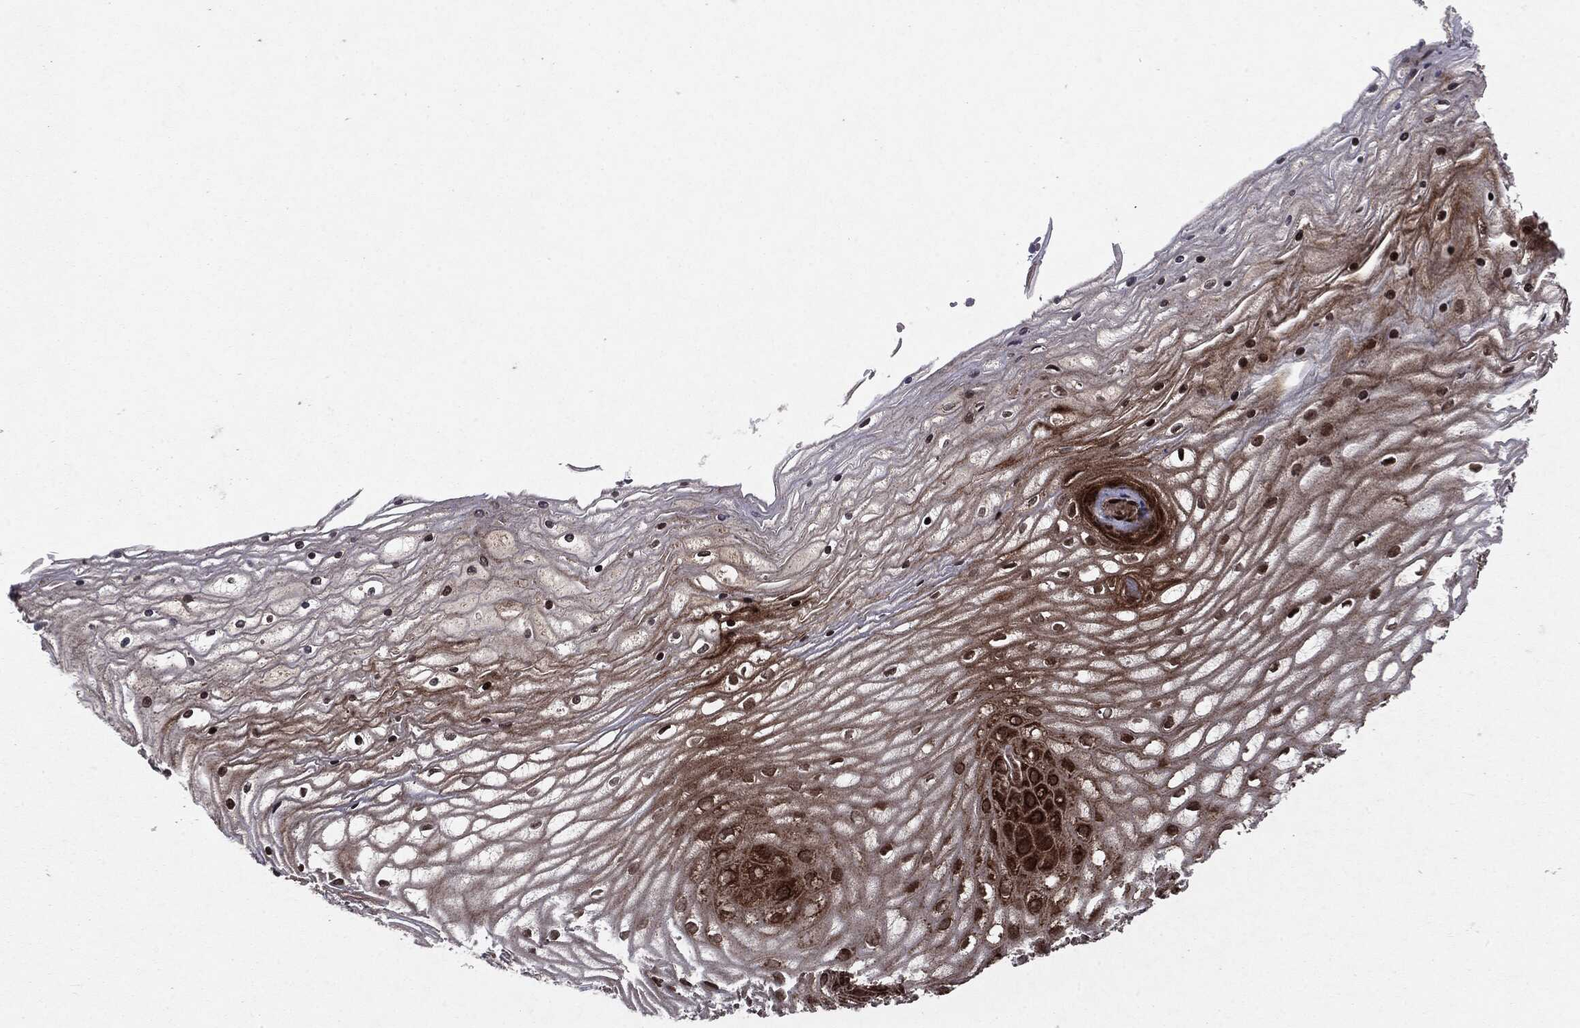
{"staining": {"intensity": "strong", "quantity": ">75%", "location": "cytoplasmic/membranous,nuclear"}, "tissue": "cervix", "cell_type": "Glandular cells", "image_type": "normal", "snomed": [{"axis": "morphology", "description": "Normal tissue, NOS"}, {"axis": "topography", "description": "Cervix"}], "caption": "Cervix stained for a protein (brown) displays strong cytoplasmic/membranous,nuclear positive expression in about >75% of glandular cells.", "gene": "OTUB1", "patient": {"sex": "female", "age": 35}}